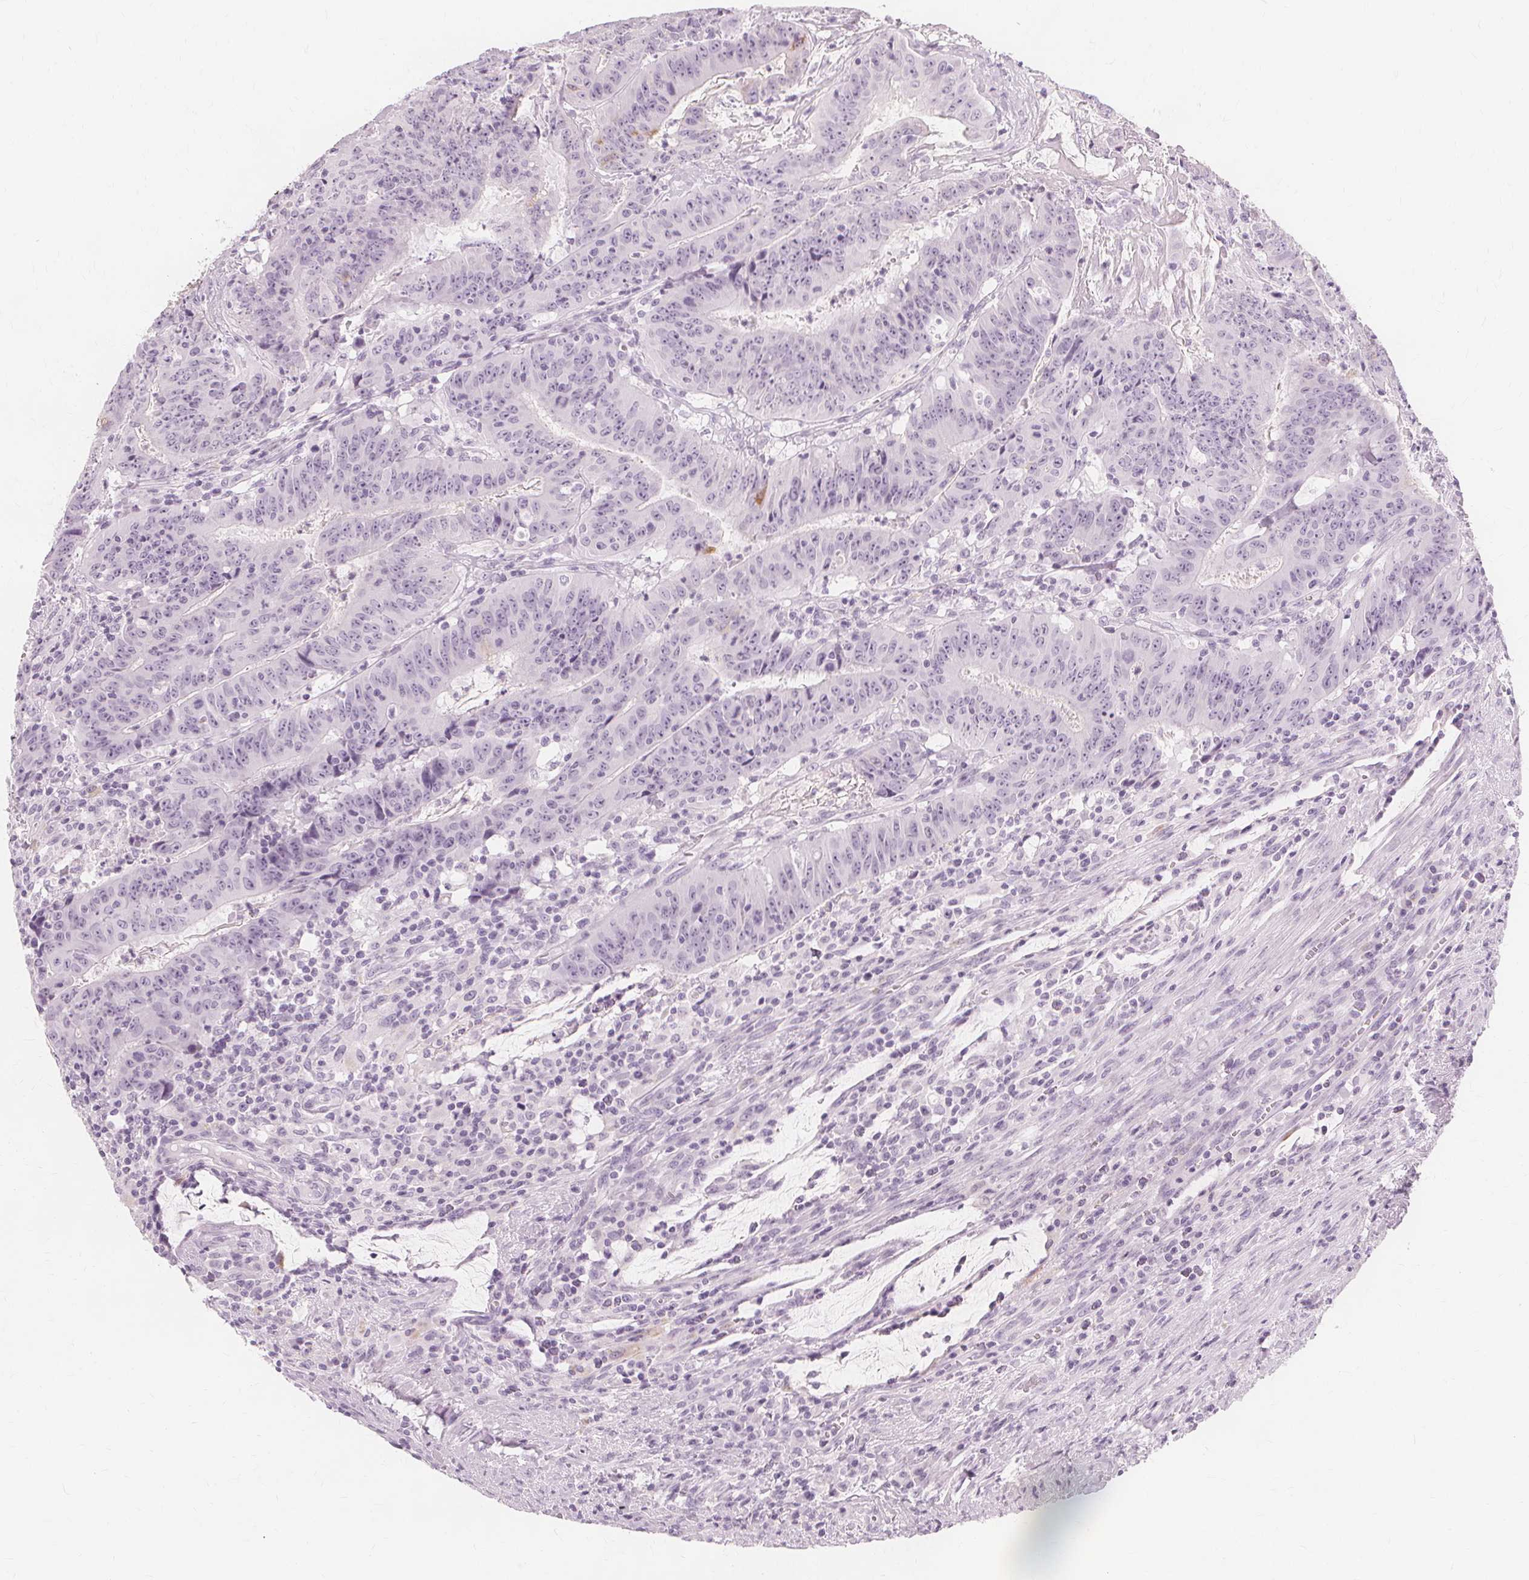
{"staining": {"intensity": "moderate", "quantity": "<25%", "location": "cytoplasmic/membranous"}, "tissue": "colorectal cancer", "cell_type": "Tumor cells", "image_type": "cancer", "snomed": [{"axis": "morphology", "description": "Adenocarcinoma, NOS"}, {"axis": "topography", "description": "Colon"}], "caption": "A high-resolution histopathology image shows immunohistochemistry staining of colorectal adenocarcinoma, which demonstrates moderate cytoplasmic/membranous expression in approximately <25% of tumor cells.", "gene": "TFF1", "patient": {"sex": "male", "age": 33}}